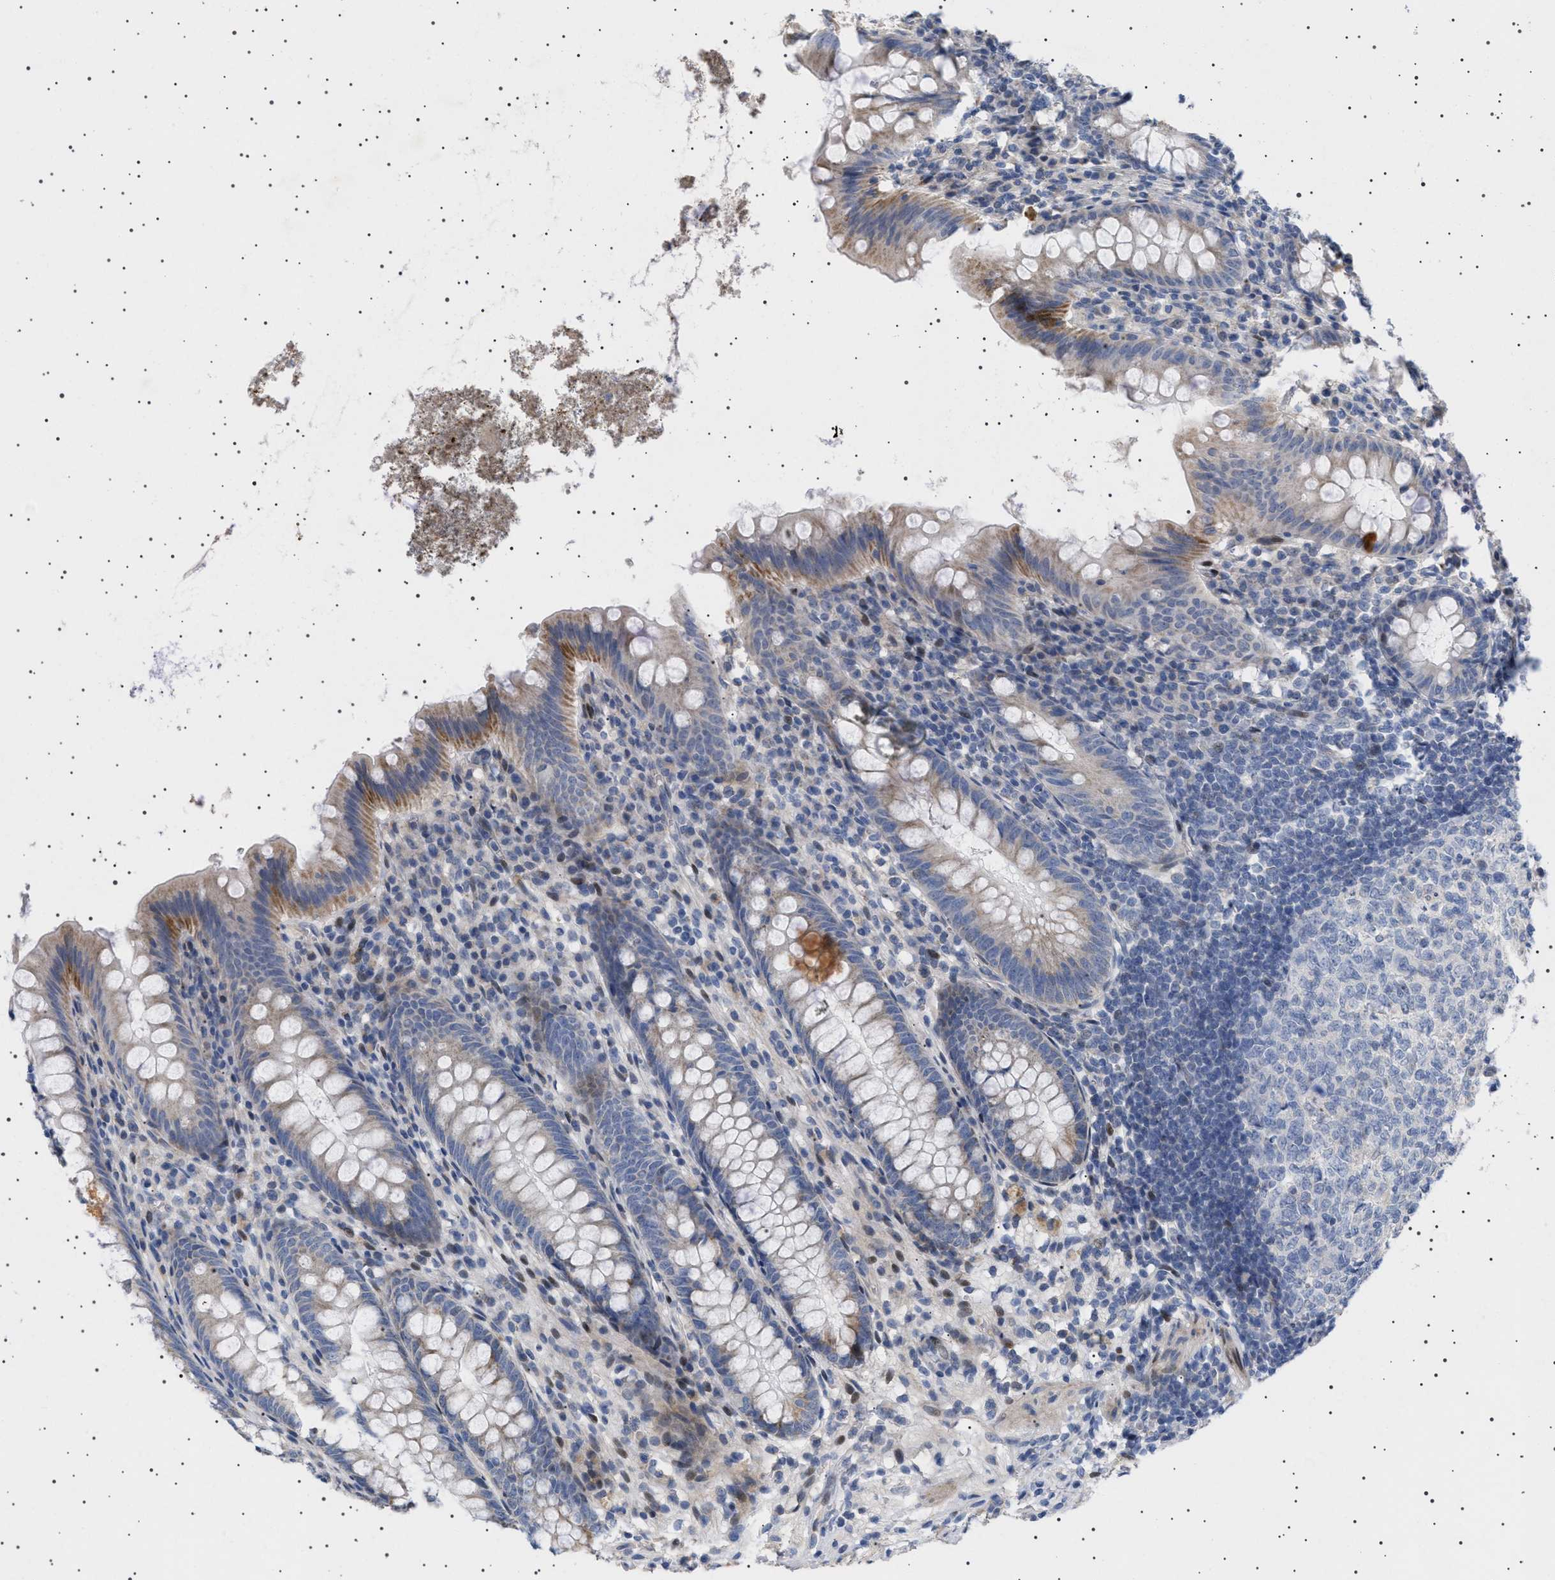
{"staining": {"intensity": "moderate", "quantity": "<25%", "location": "cytoplasmic/membranous"}, "tissue": "appendix", "cell_type": "Glandular cells", "image_type": "normal", "snomed": [{"axis": "morphology", "description": "Normal tissue, NOS"}, {"axis": "topography", "description": "Appendix"}], "caption": "Immunohistochemistry micrograph of unremarkable appendix stained for a protein (brown), which demonstrates low levels of moderate cytoplasmic/membranous staining in approximately <25% of glandular cells.", "gene": "HTR1A", "patient": {"sex": "male", "age": 56}}